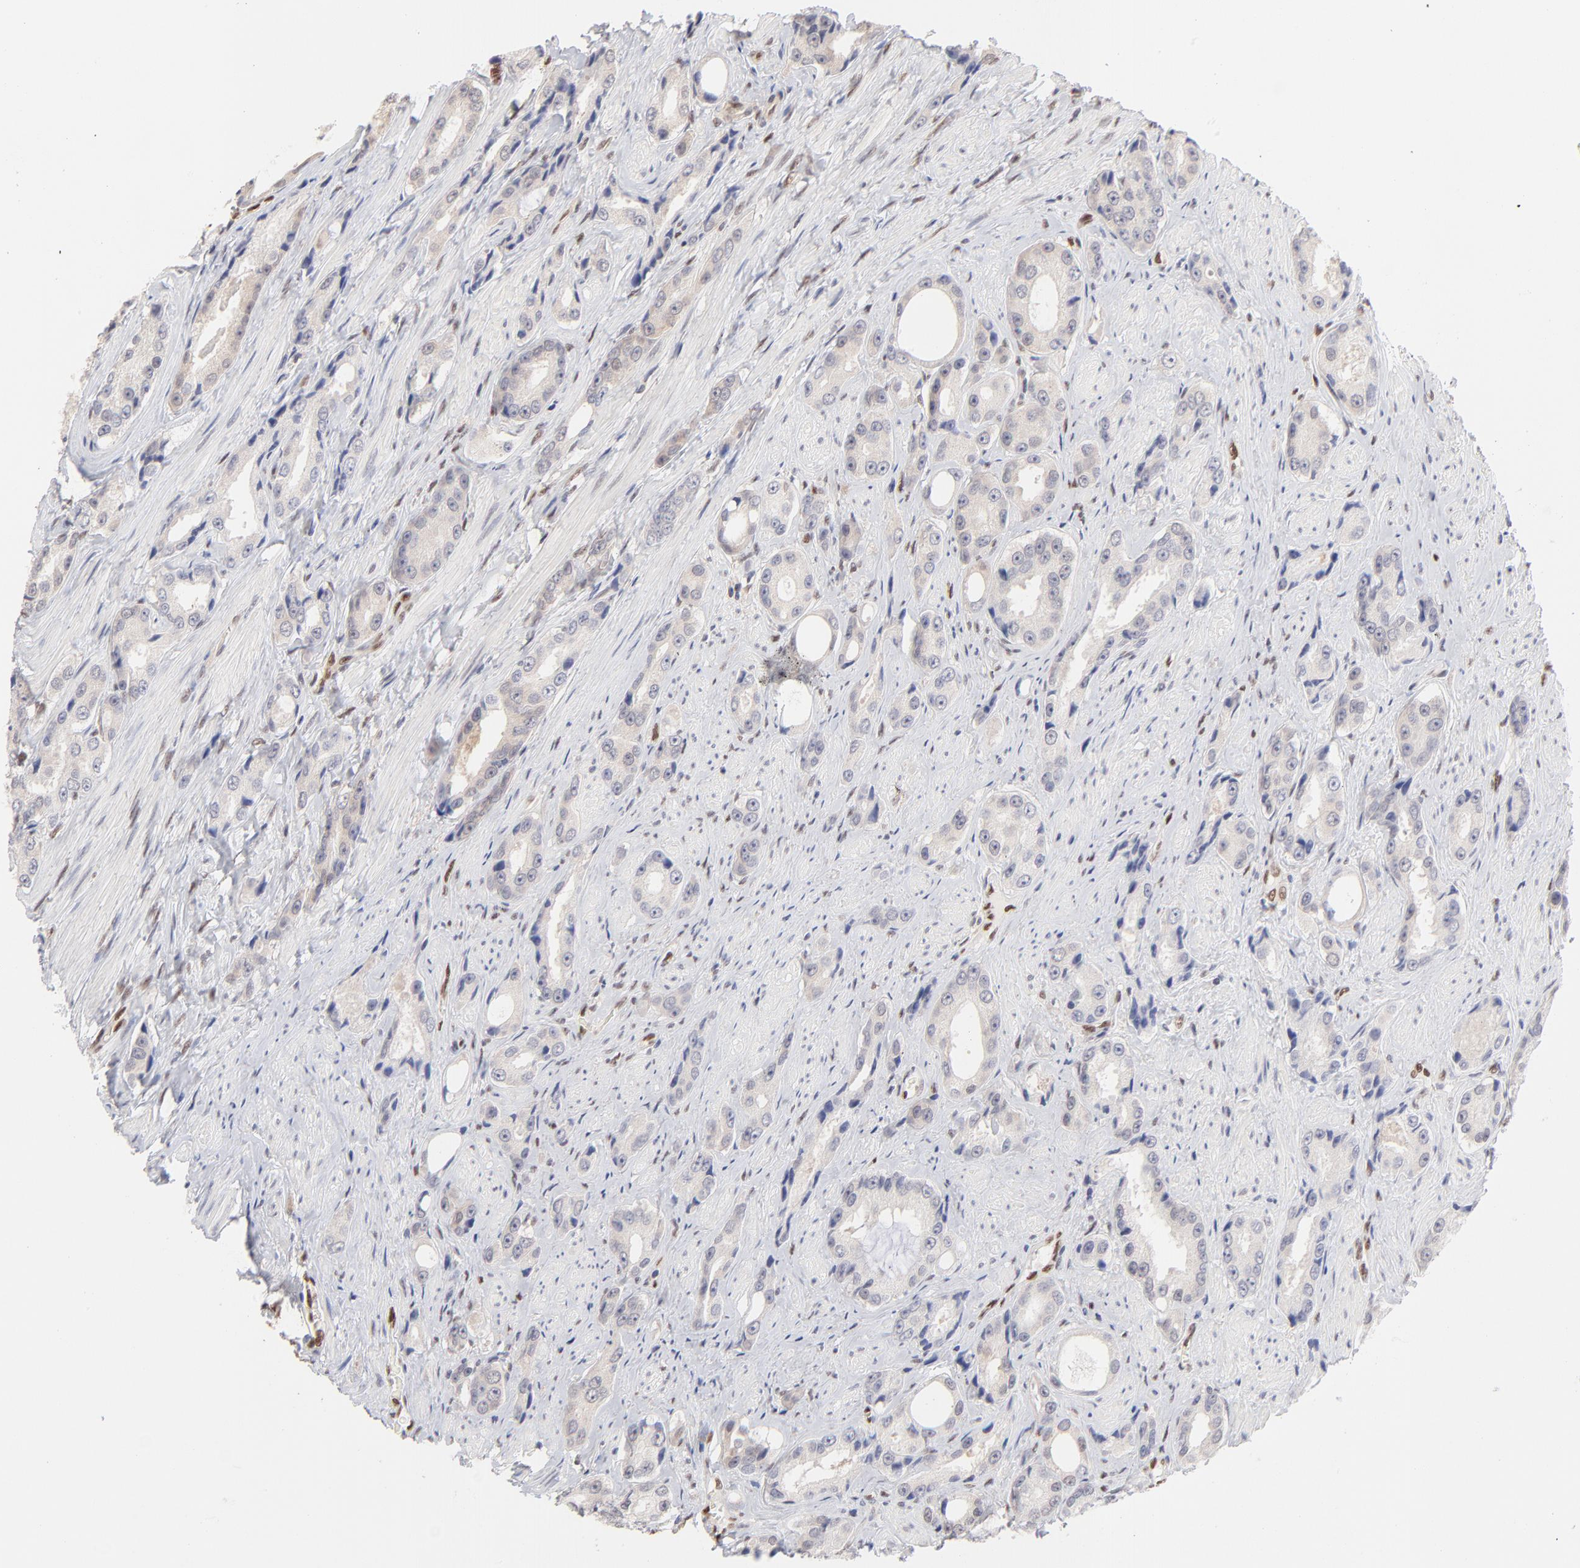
{"staining": {"intensity": "weak", "quantity": "25%-75%", "location": "nuclear"}, "tissue": "prostate cancer", "cell_type": "Tumor cells", "image_type": "cancer", "snomed": [{"axis": "morphology", "description": "Adenocarcinoma, Medium grade"}, {"axis": "topography", "description": "Prostate"}], "caption": "The micrograph reveals staining of adenocarcinoma (medium-grade) (prostate), revealing weak nuclear protein expression (brown color) within tumor cells. Immunohistochemistry stains the protein of interest in brown and the nuclei are stained blue.", "gene": "STAT3", "patient": {"sex": "male", "age": 60}}